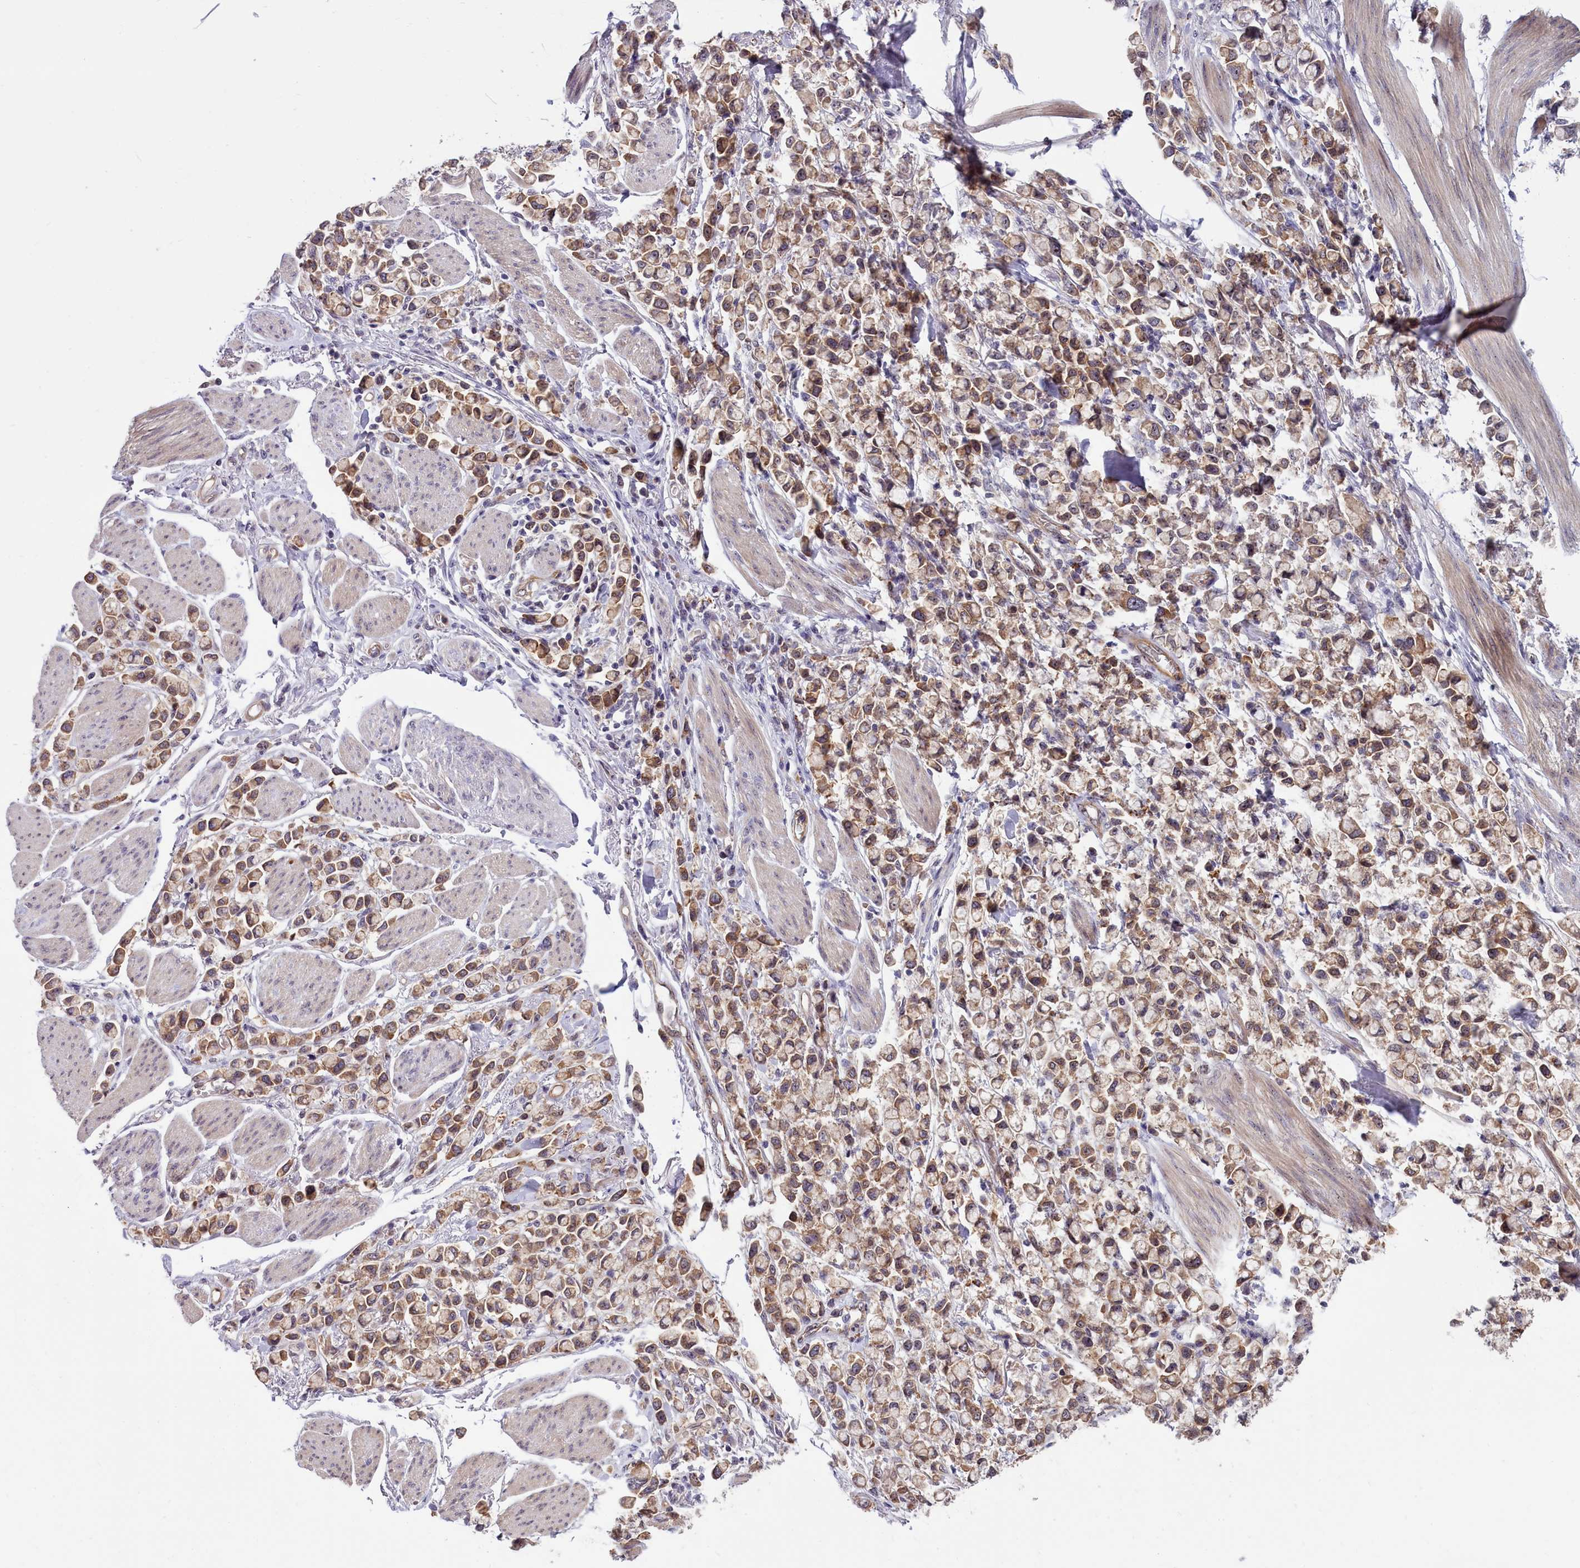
{"staining": {"intensity": "moderate", "quantity": ">75%", "location": "cytoplasmic/membranous"}, "tissue": "stomach cancer", "cell_type": "Tumor cells", "image_type": "cancer", "snomed": [{"axis": "morphology", "description": "Adenocarcinoma, NOS"}, {"axis": "topography", "description": "Stomach"}], "caption": "Tumor cells demonstrate medium levels of moderate cytoplasmic/membranous positivity in approximately >75% of cells in human stomach cancer. (IHC, brightfield microscopy, high magnification).", "gene": "BCAR1", "patient": {"sex": "female", "age": 81}}